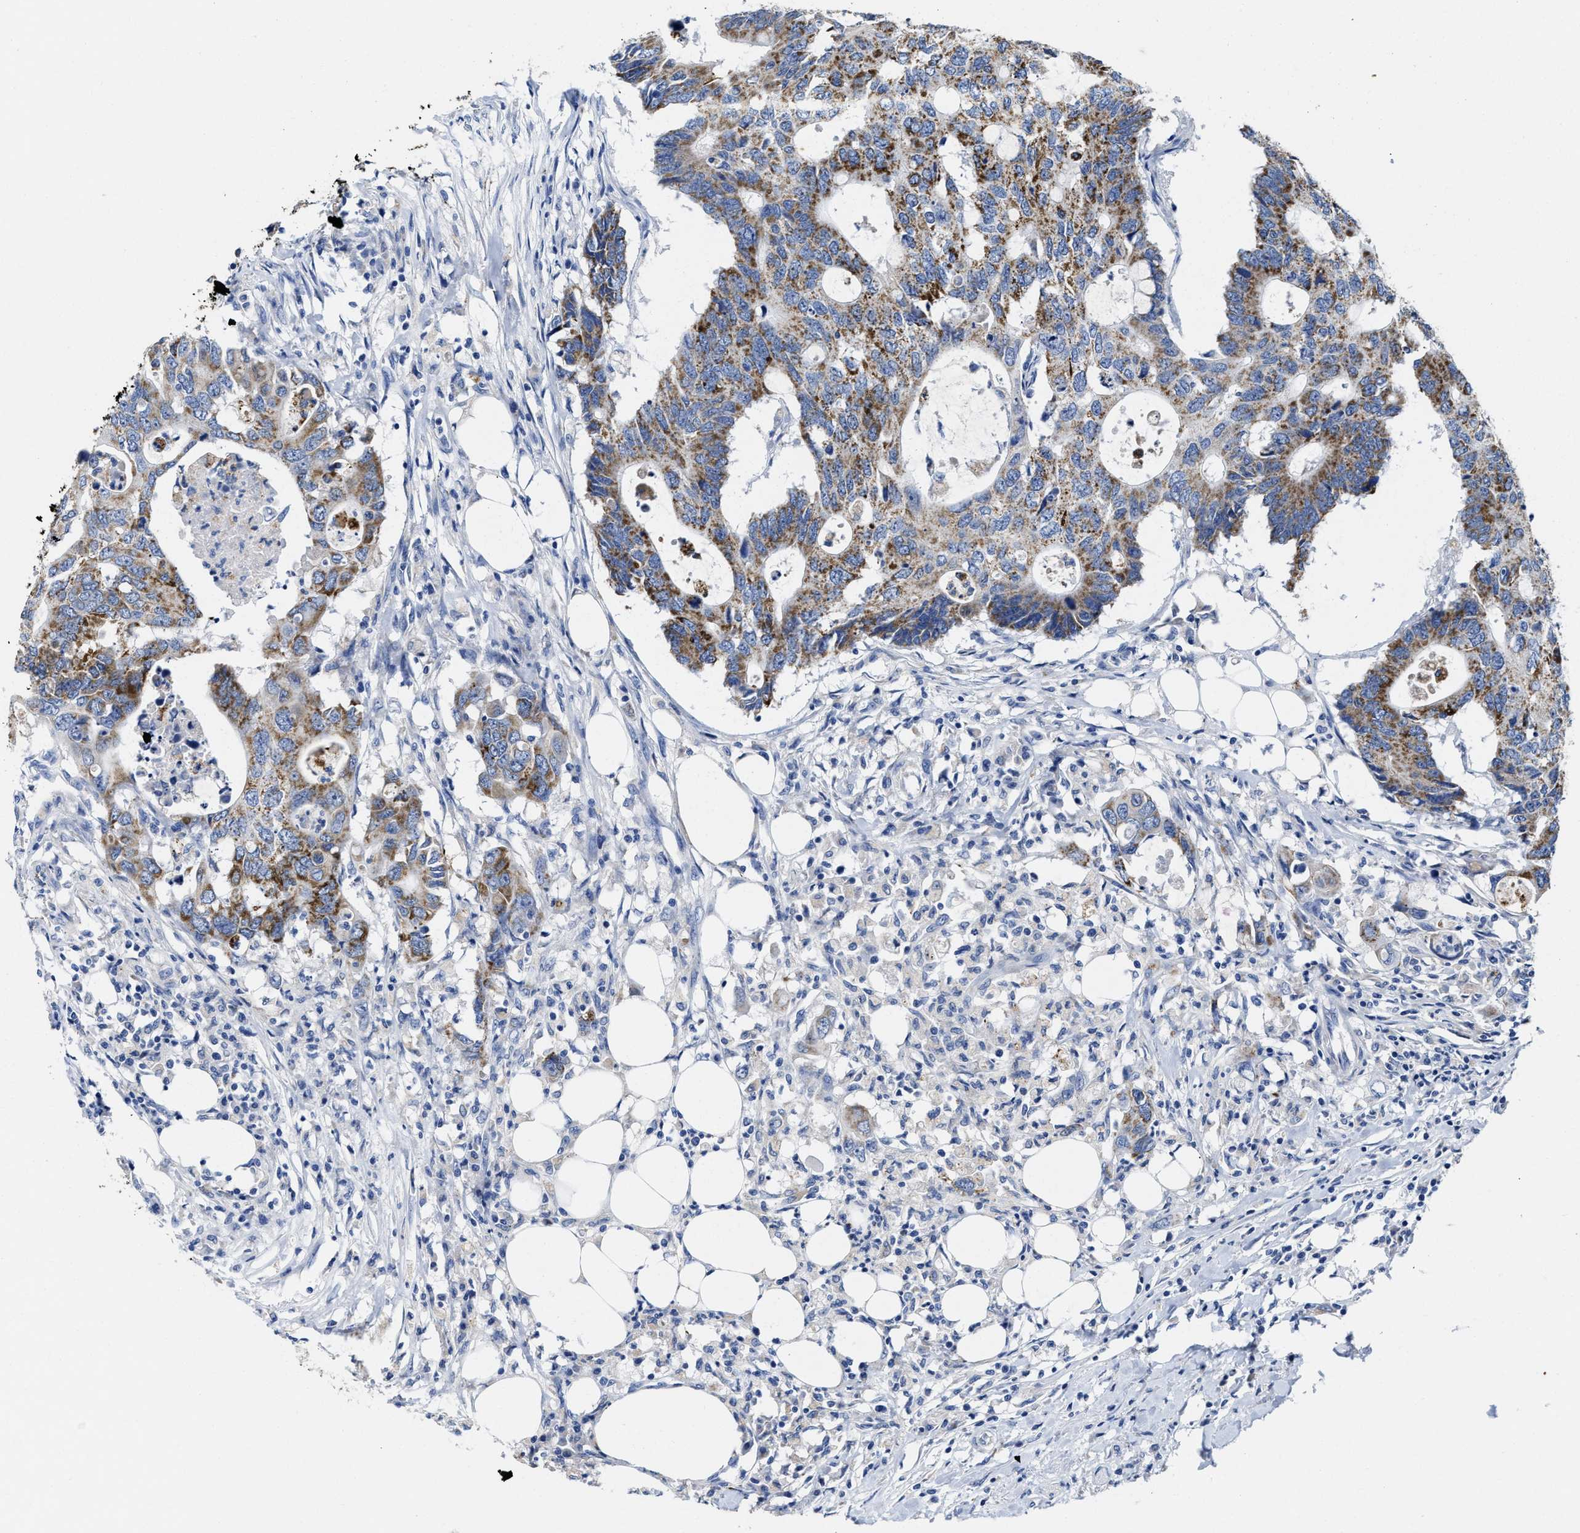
{"staining": {"intensity": "moderate", "quantity": ">75%", "location": "cytoplasmic/membranous"}, "tissue": "colorectal cancer", "cell_type": "Tumor cells", "image_type": "cancer", "snomed": [{"axis": "morphology", "description": "Adenocarcinoma, NOS"}, {"axis": "topography", "description": "Colon"}], "caption": "This is a photomicrograph of IHC staining of colorectal adenocarcinoma, which shows moderate staining in the cytoplasmic/membranous of tumor cells.", "gene": "TBRG4", "patient": {"sex": "male", "age": 71}}